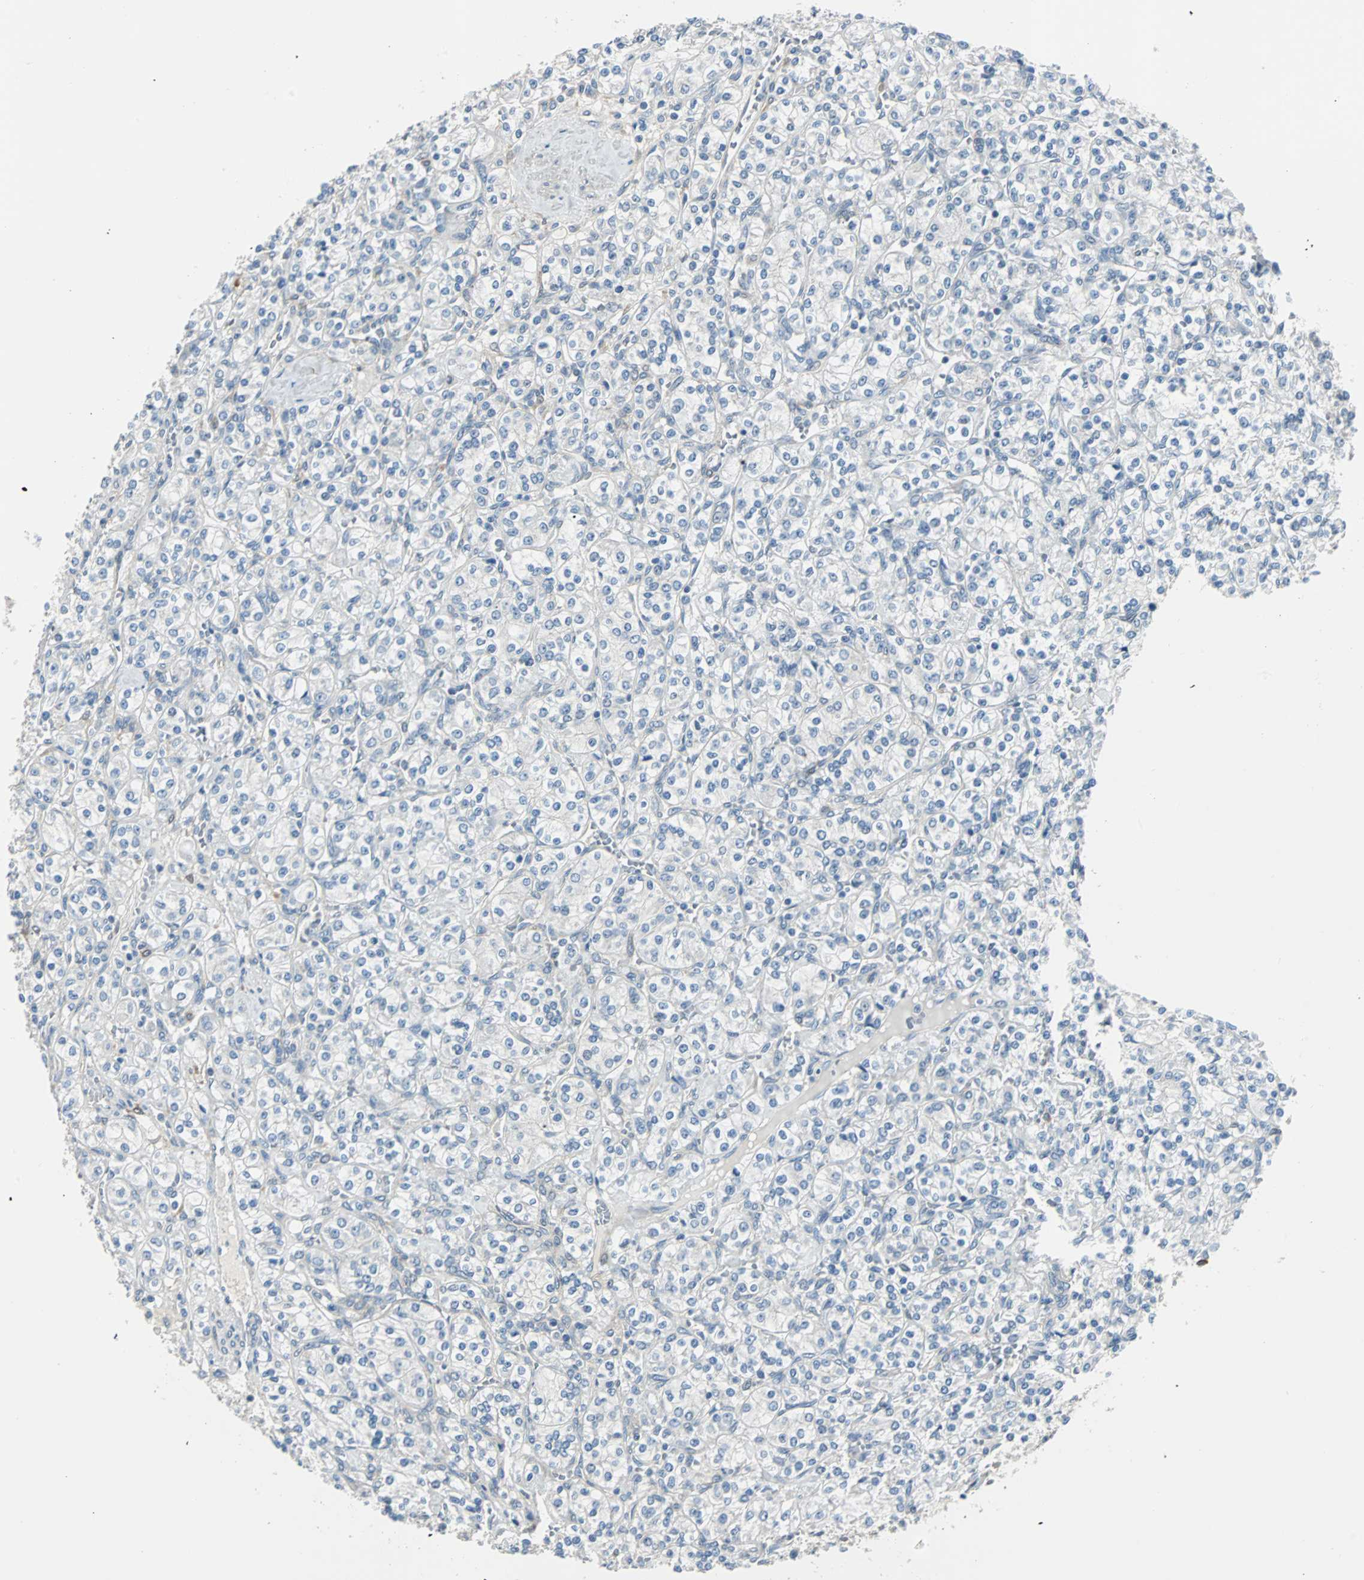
{"staining": {"intensity": "negative", "quantity": "none", "location": "none"}, "tissue": "renal cancer", "cell_type": "Tumor cells", "image_type": "cancer", "snomed": [{"axis": "morphology", "description": "Adenocarcinoma, NOS"}, {"axis": "topography", "description": "Kidney"}], "caption": "Tumor cells show no significant positivity in adenocarcinoma (renal). (Stains: DAB immunohistochemistry (IHC) with hematoxylin counter stain, Microscopy: brightfield microscopy at high magnification).", "gene": "FHL2", "patient": {"sex": "male", "age": 77}}